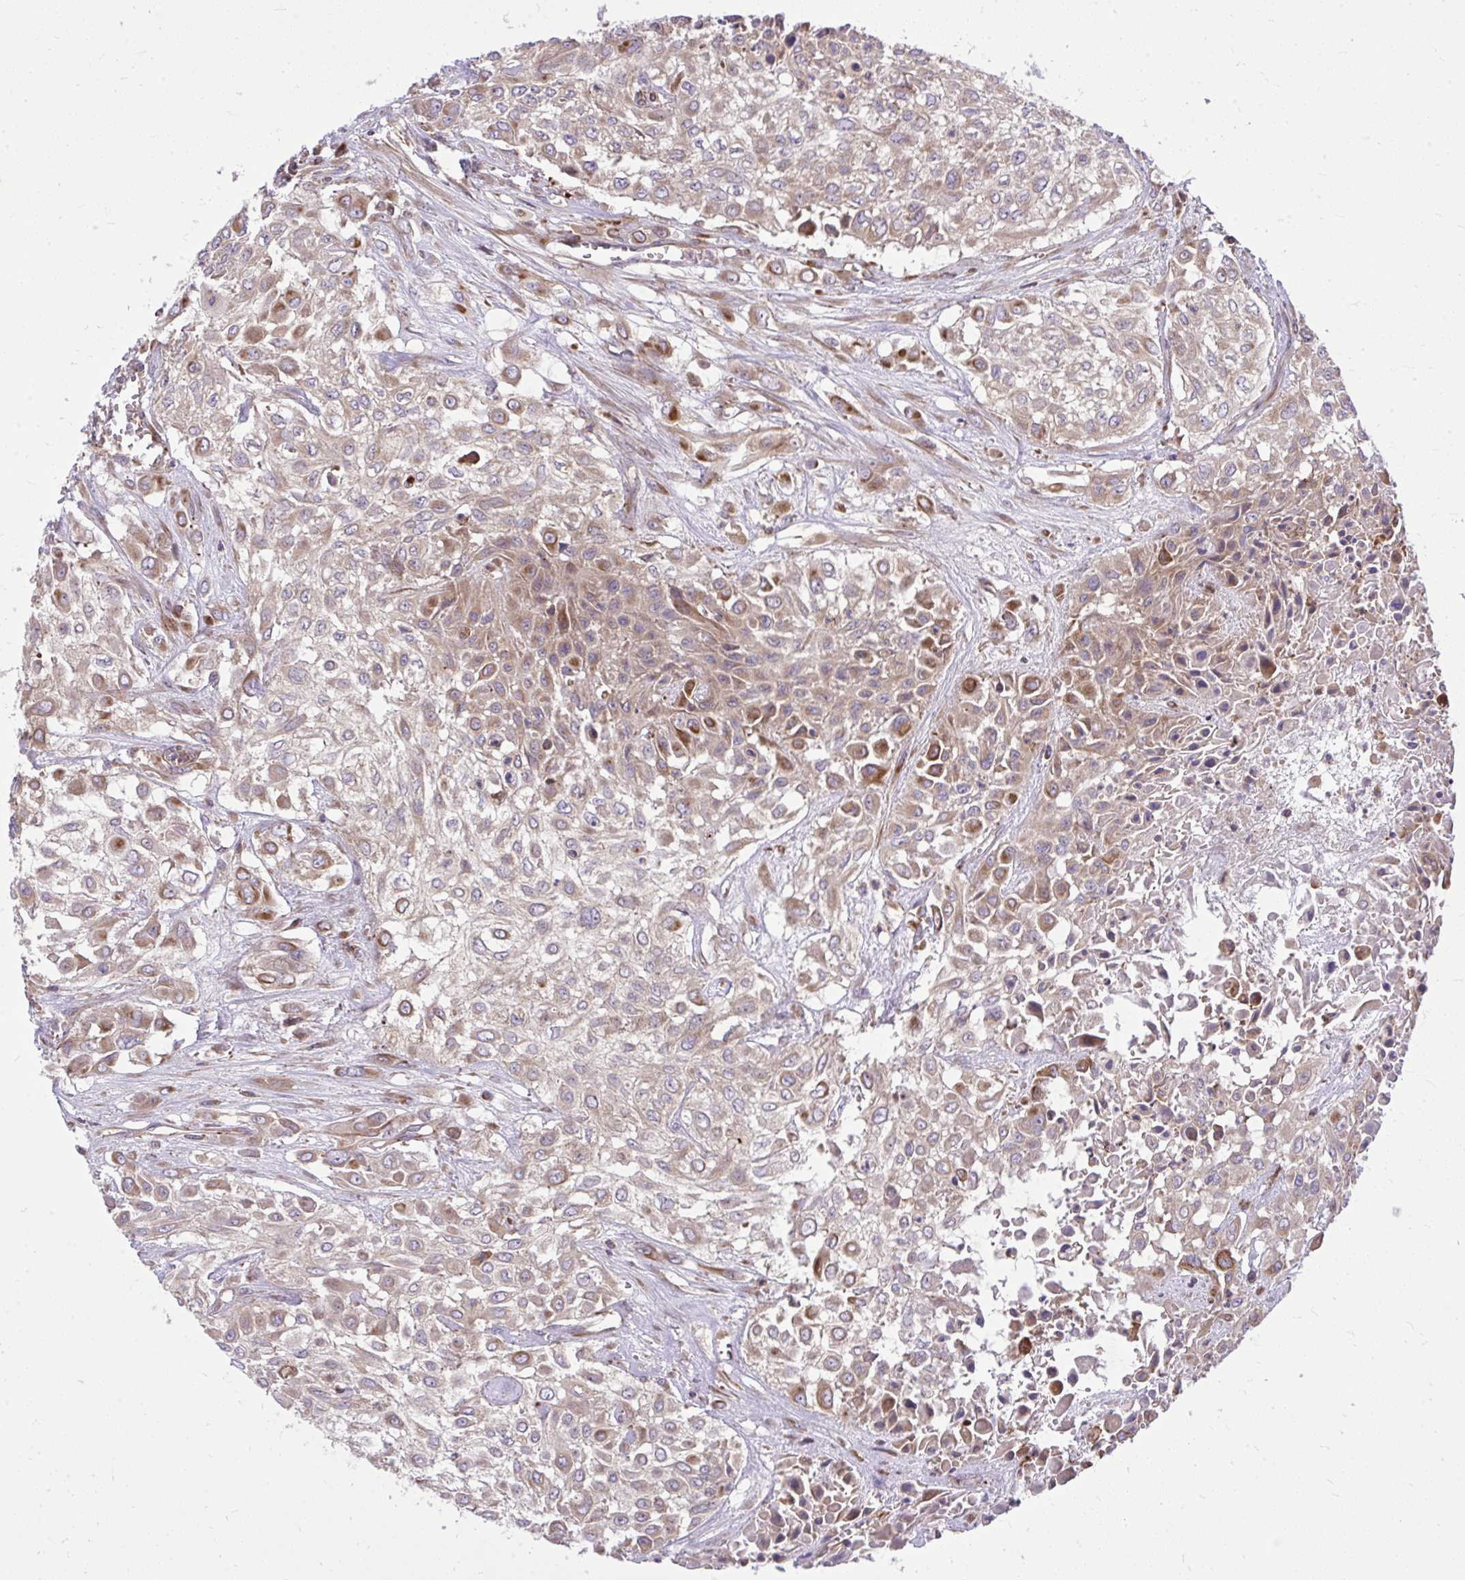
{"staining": {"intensity": "weak", "quantity": "25%-75%", "location": "cytoplasmic/membranous"}, "tissue": "urothelial cancer", "cell_type": "Tumor cells", "image_type": "cancer", "snomed": [{"axis": "morphology", "description": "Urothelial carcinoma, High grade"}, {"axis": "topography", "description": "Urinary bladder"}], "caption": "An immunohistochemistry (IHC) image of tumor tissue is shown. Protein staining in brown shows weak cytoplasmic/membranous positivity in high-grade urothelial carcinoma within tumor cells. (Stains: DAB (3,3'-diaminobenzidine) in brown, nuclei in blue, Microscopy: brightfield microscopy at high magnification).", "gene": "PAIP2", "patient": {"sex": "male", "age": 57}}